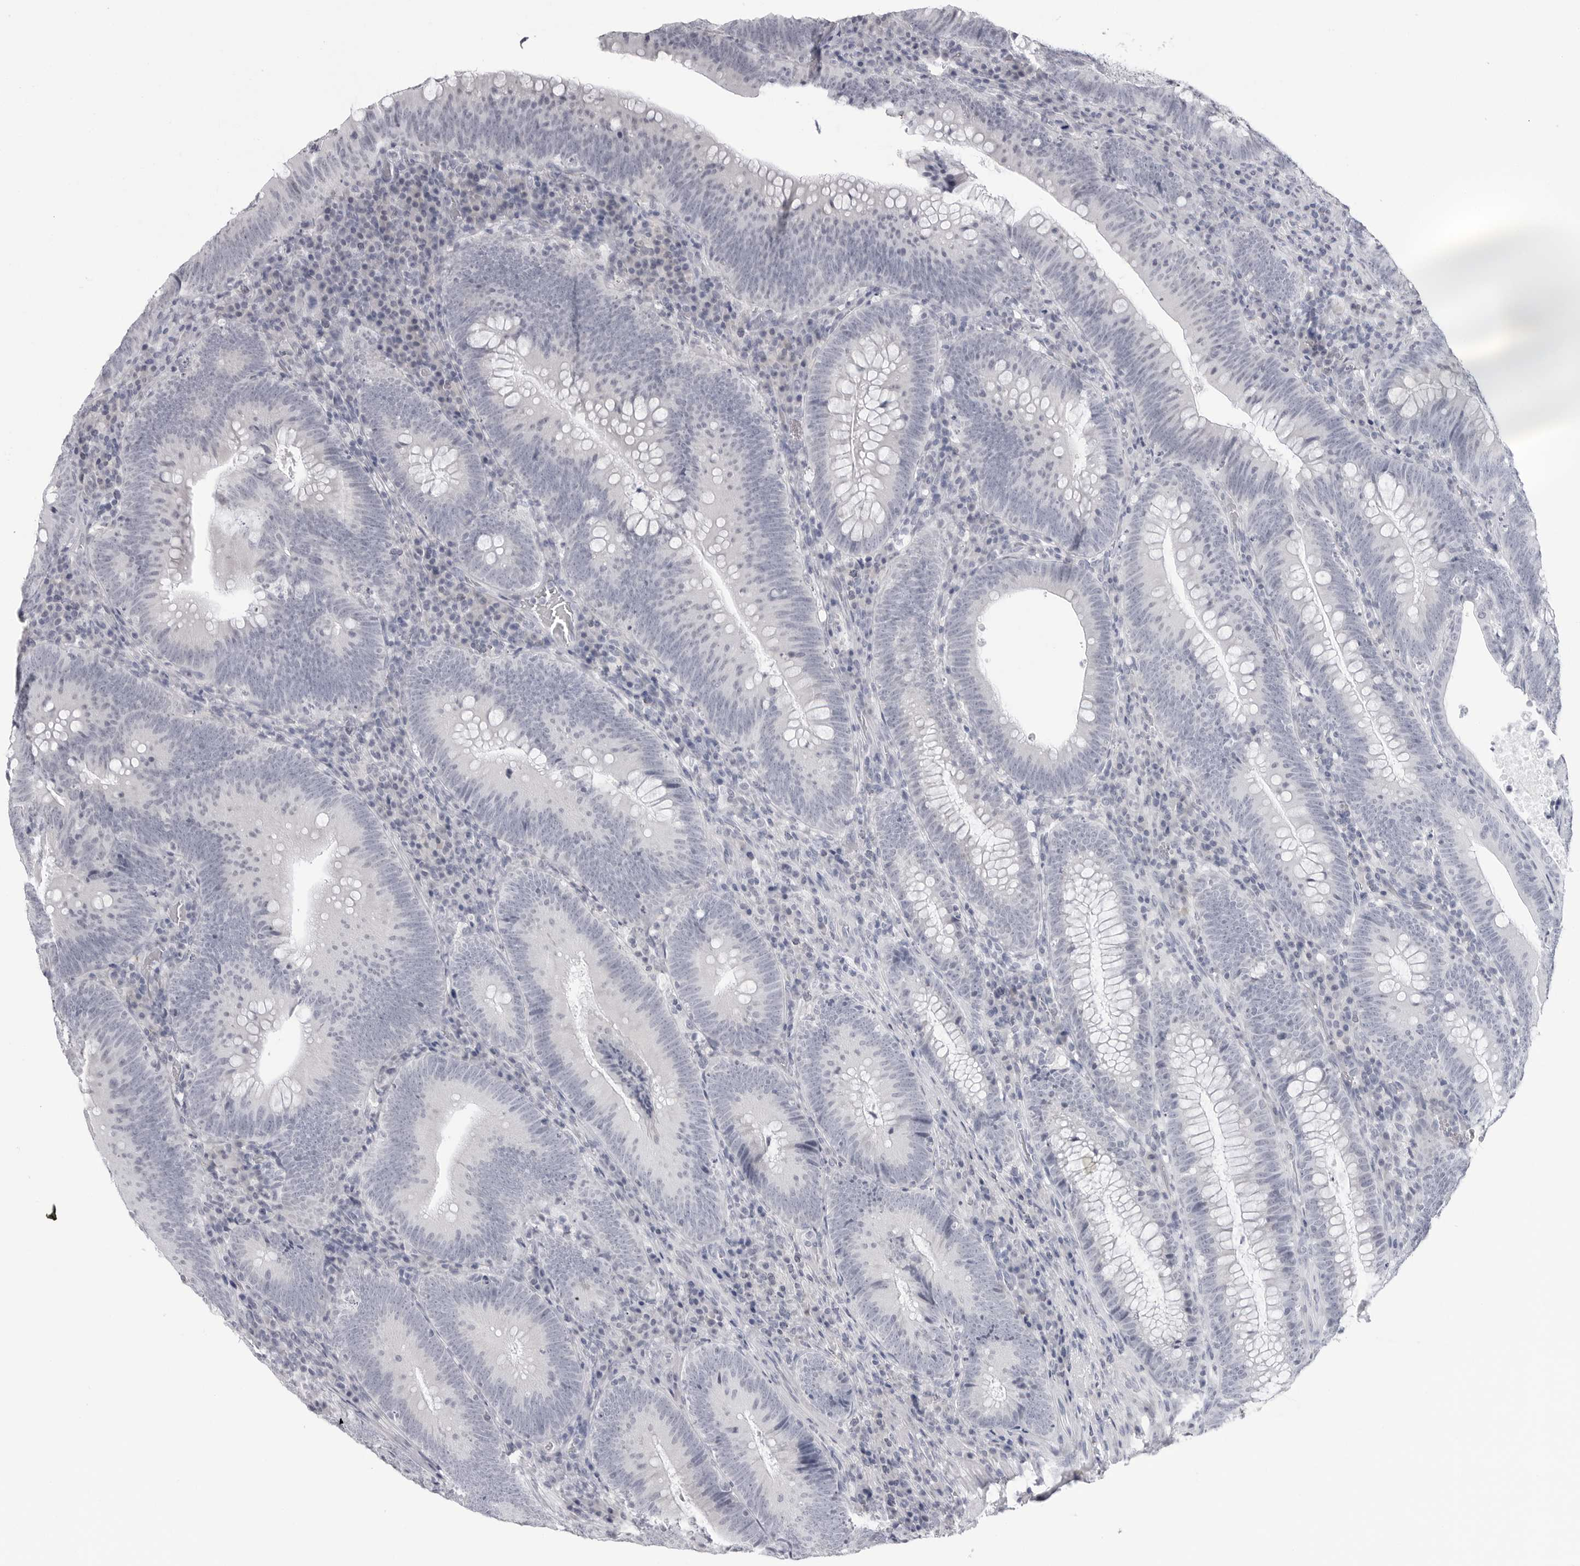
{"staining": {"intensity": "negative", "quantity": "none", "location": "none"}, "tissue": "colorectal cancer", "cell_type": "Tumor cells", "image_type": "cancer", "snomed": [{"axis": "morphology", "description": "Normal tissue, NOS"}, {"axis": "topography", "description": "Colon"}], "caption": "Human colorectal cancer stained for a protein using immunohistochemistry (IHC) demonstrates no positivity in tumor cells.", "gene": "PGA3", "patient": {"sex": "female", "age": 82}}